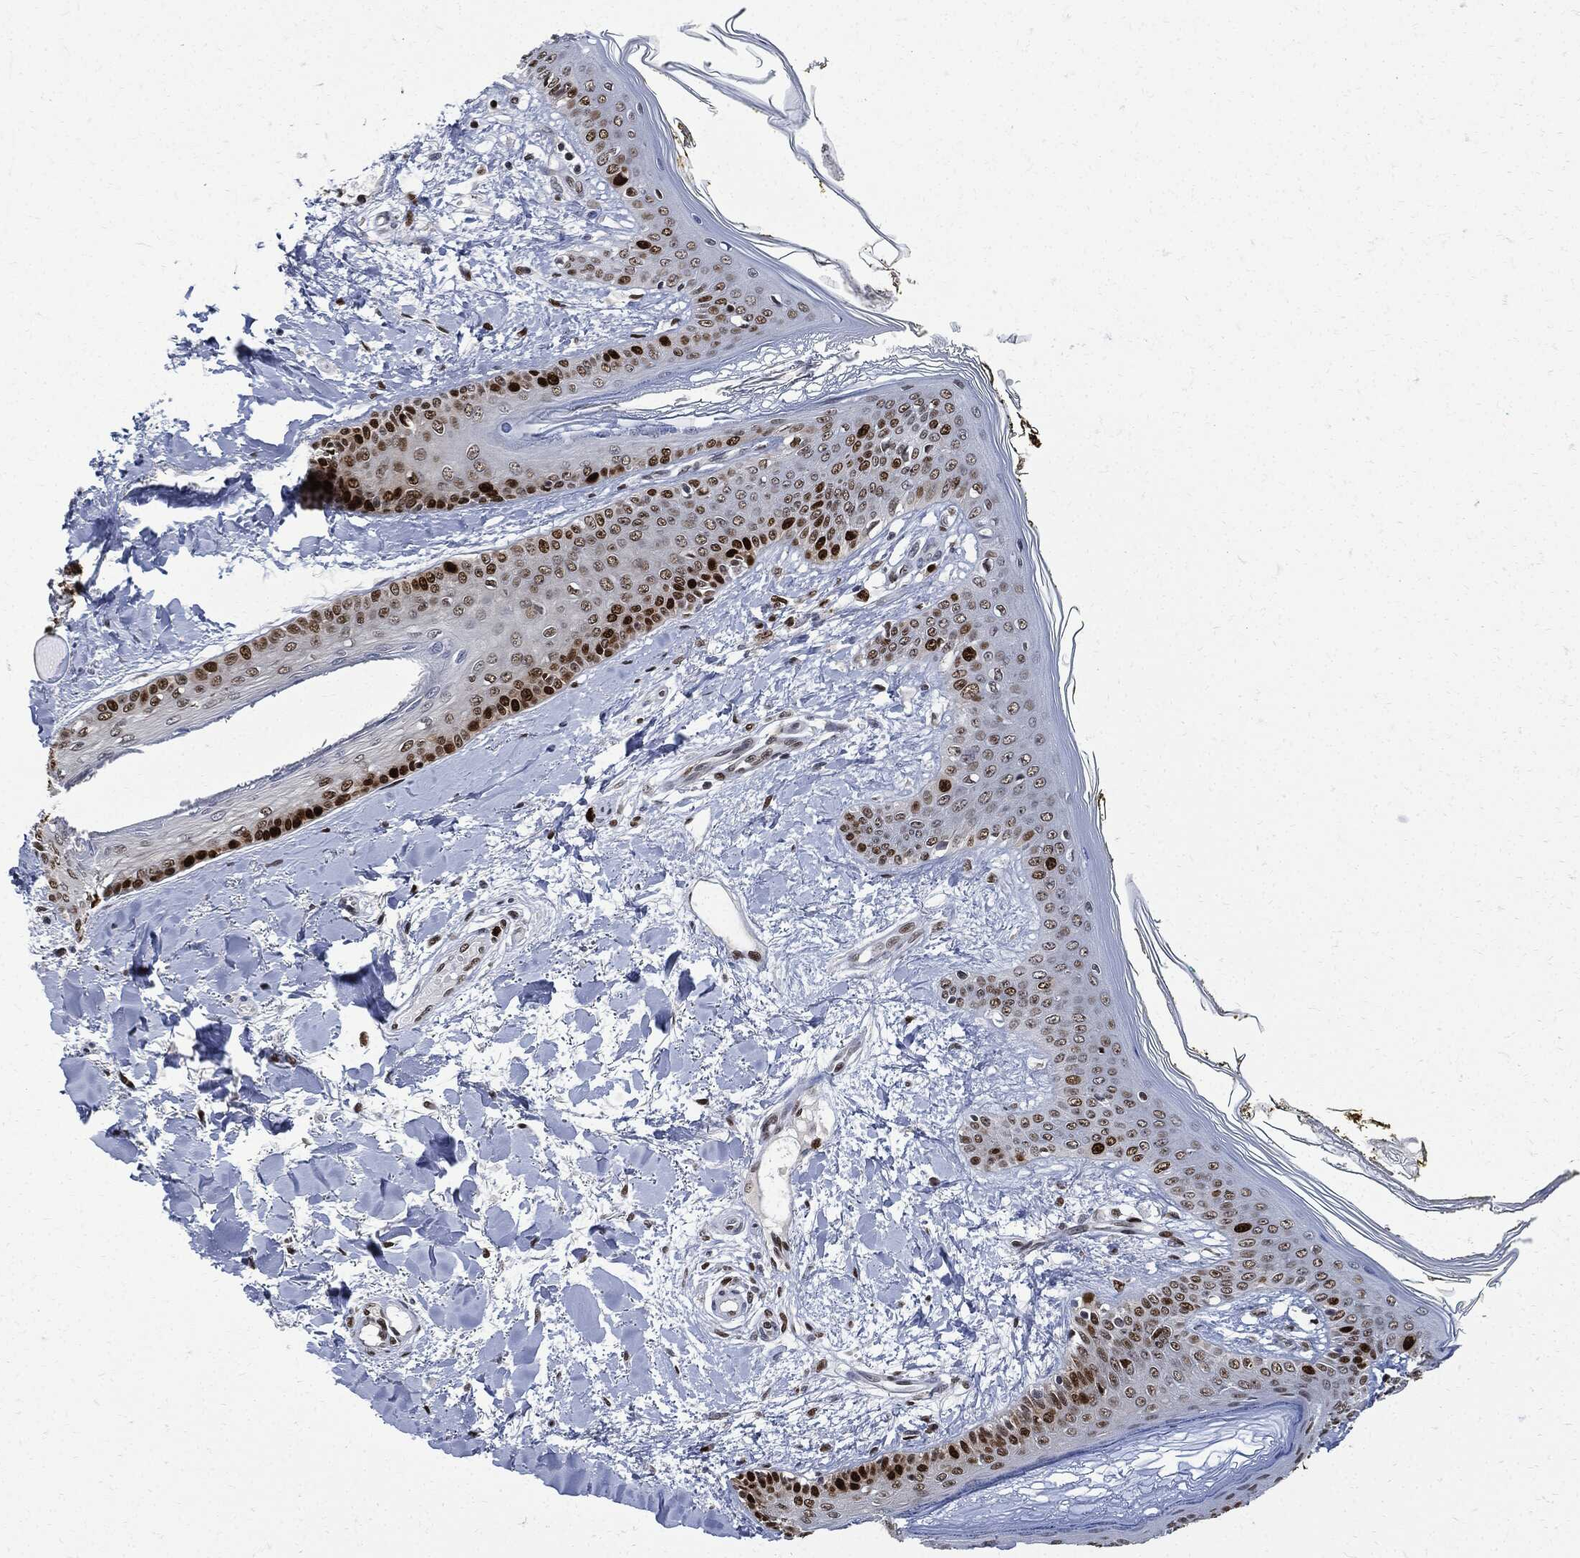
{"staining": {"intensity": "negative", "quantity": "none", "location": "none"}, "tissue": "skin", "cell_type": "Fibroblasts", "image_type": "normal", "snomed": [{"axis": "morphology", "description": "Normal tissue, NOS"}, {"axis": "morphology", "description": "Malignant melanoma, NOS"}, {"axis": "topography", "description": "Skin"}], "caption": "IHC of normal human skin shows no expression in fibroblasts. (Stains: DAB (3,3'-diaminobenzidine) IHC with hematoxylin counter stain, Microscopy: brightfield microscopy at high magnification).", "gene": "PCNA", "patient": {"sex": "female", "age": 34}}